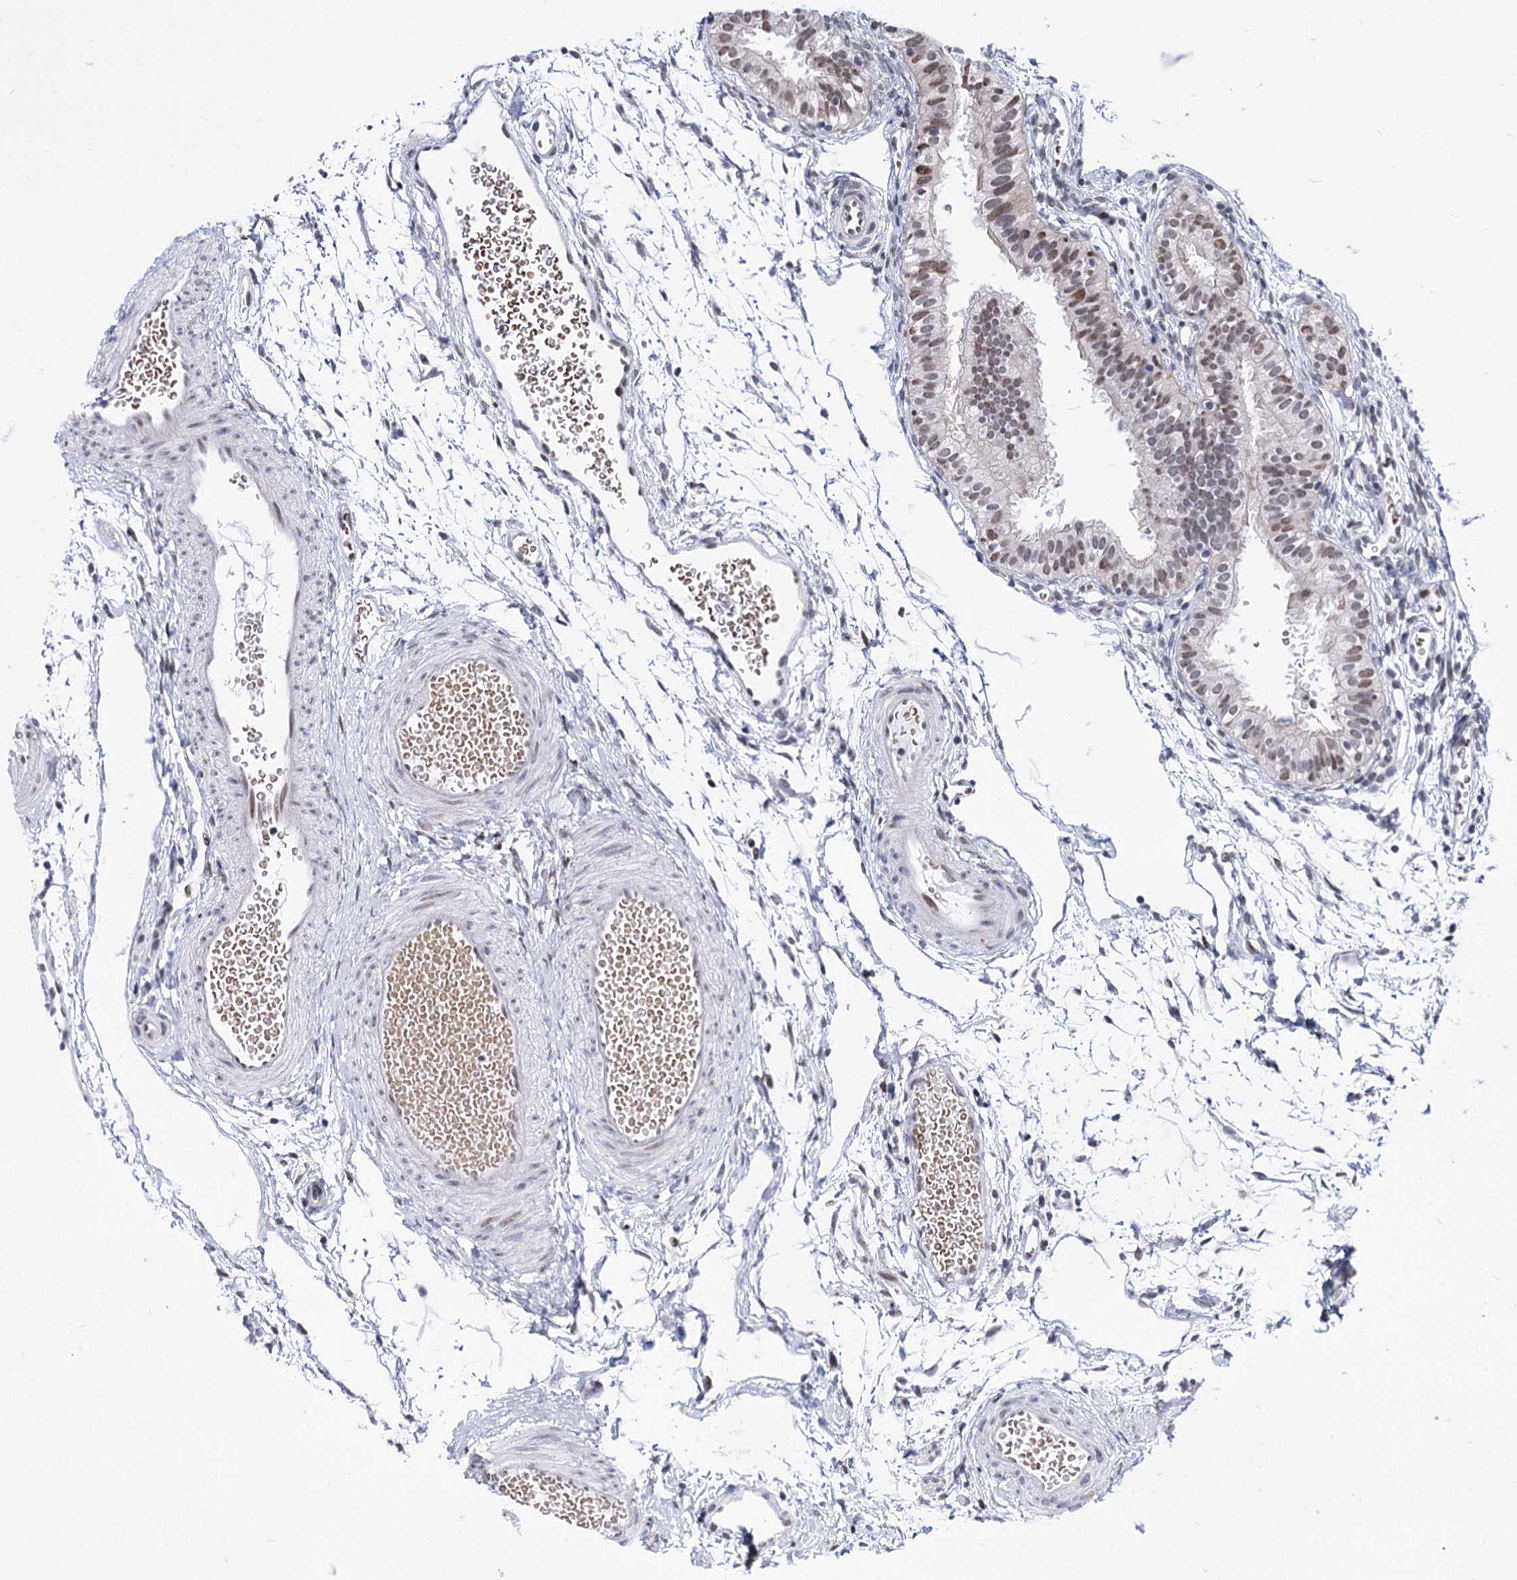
{"staining": {"intensity": "weak", "quantity": "<25%", "location": "nuclear"}, "tissue": "fallopian tube", "cell_type": "Glandular cells", "image_type": "normal", "snomed": [{"axis": "morphology", "description": "Normal tissue, NOS"}, {"axis": "topography", "description": "Fallopian tube"}], "caption": "There is no significant positivity in glandular cells of fallopian tube. The staining is performed using DAB brown chromogen with nuclei counter-stained in using hematoxylin.", "gene": "POU4F3", "patient": {"sex": "female", "age": 35}}